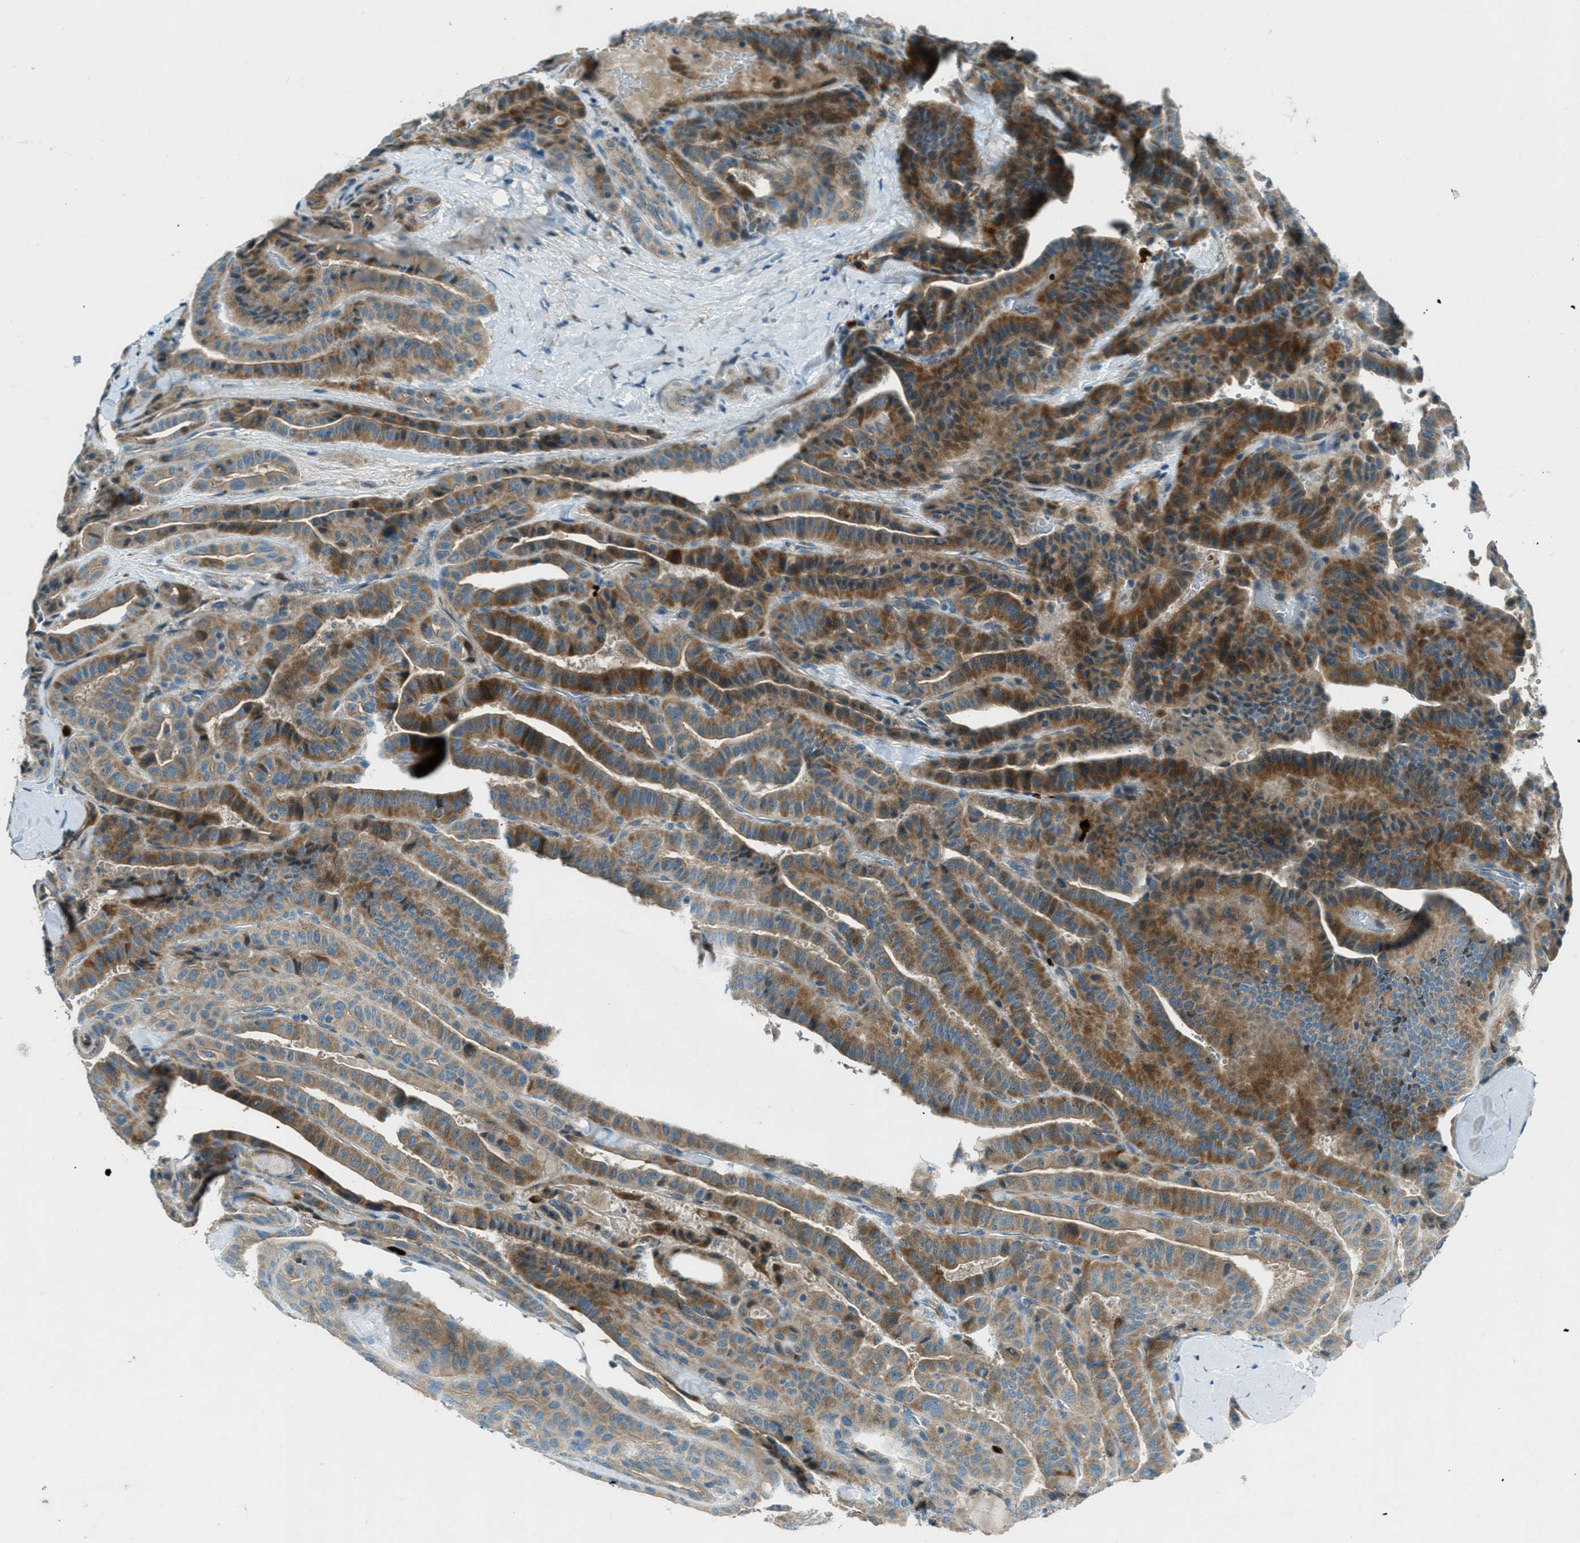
{"staining": {"intensity": "moderate", "quantity": ">75%", "location": "cytoplasmic/membranous"}, "tissue": "thyroid cancer", "cell_type": "Tumor cells", "image_type": "cancer", "snomed": [{"axis": "morphology", "description": "Papillary adenocarcinoma, NOS"}, {"axis": "topography", "description": "Thyroid gland"}], "caption": "Moderate cytoplasmic/membranous staining for a protein is present in approximately >75% of tumor cells of thyroid papillary adenocarcinoma using immunohistochemistry (IHC).", "gene": "FAR1", "patient": {"sex": "male", "age": 77}}